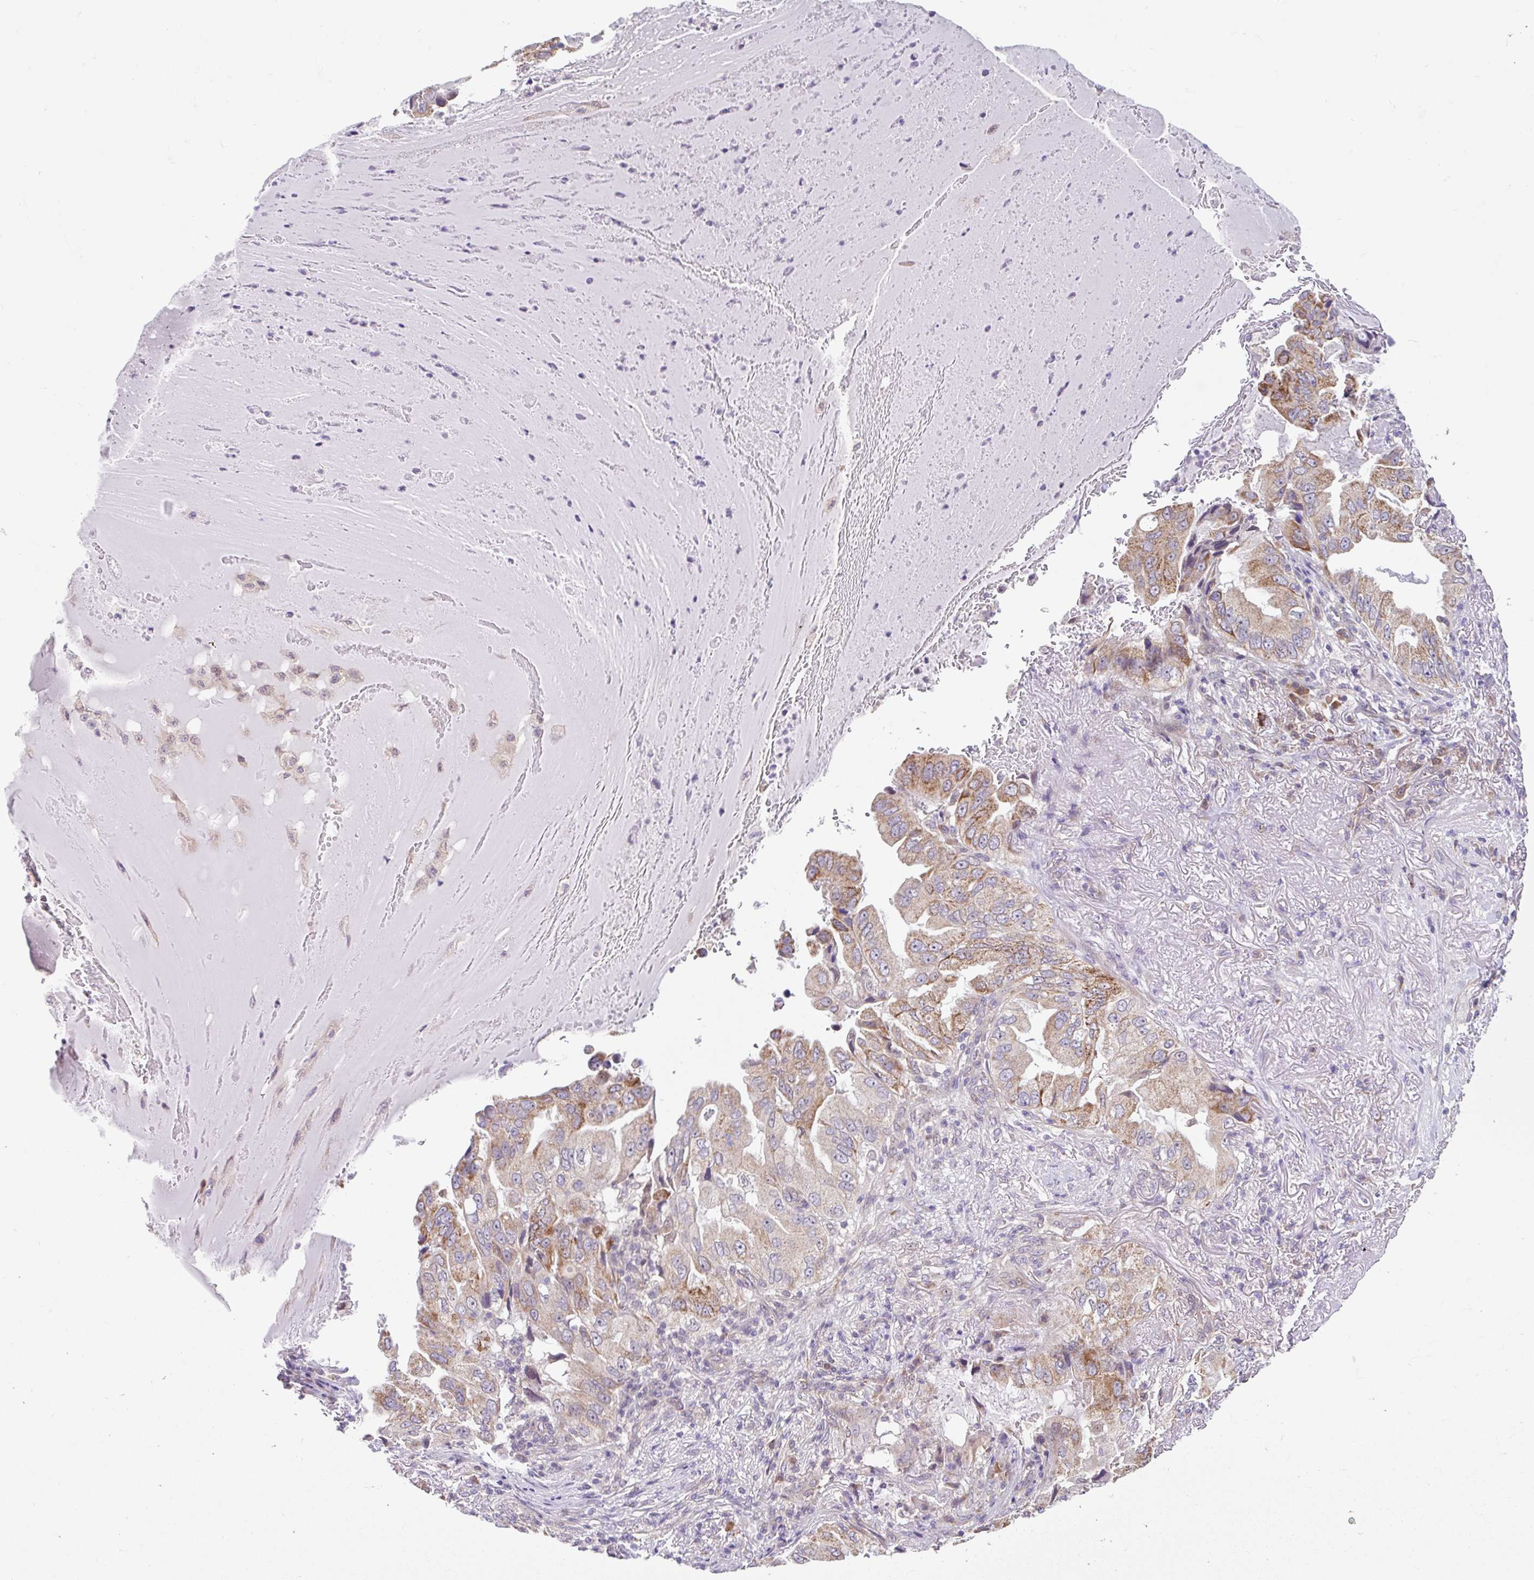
{"staining": {"intensity": "moderate", "quantity": "25%-75%", "location": "cytoplasmic/membranous"}, "tissue": "lung cancer", "cell_type": "Tumor cells", "image_type": "cancer", "snomed": [{"axis": "morphology", "description": "Adenocarcinoma, NOS"}, {"axis": "topography", "description": "Lung"}], "caption": "This photomicrograph reveals immunohistochemistry (IHC) staining of lung cancer (adenocarcinoma), with medium moderate cytoplasmic/membranous positivity in approximately 25%-75% of tumor cells.", "gene": "NT5C1B", "patient": {"sex": "female", "age": 69}}